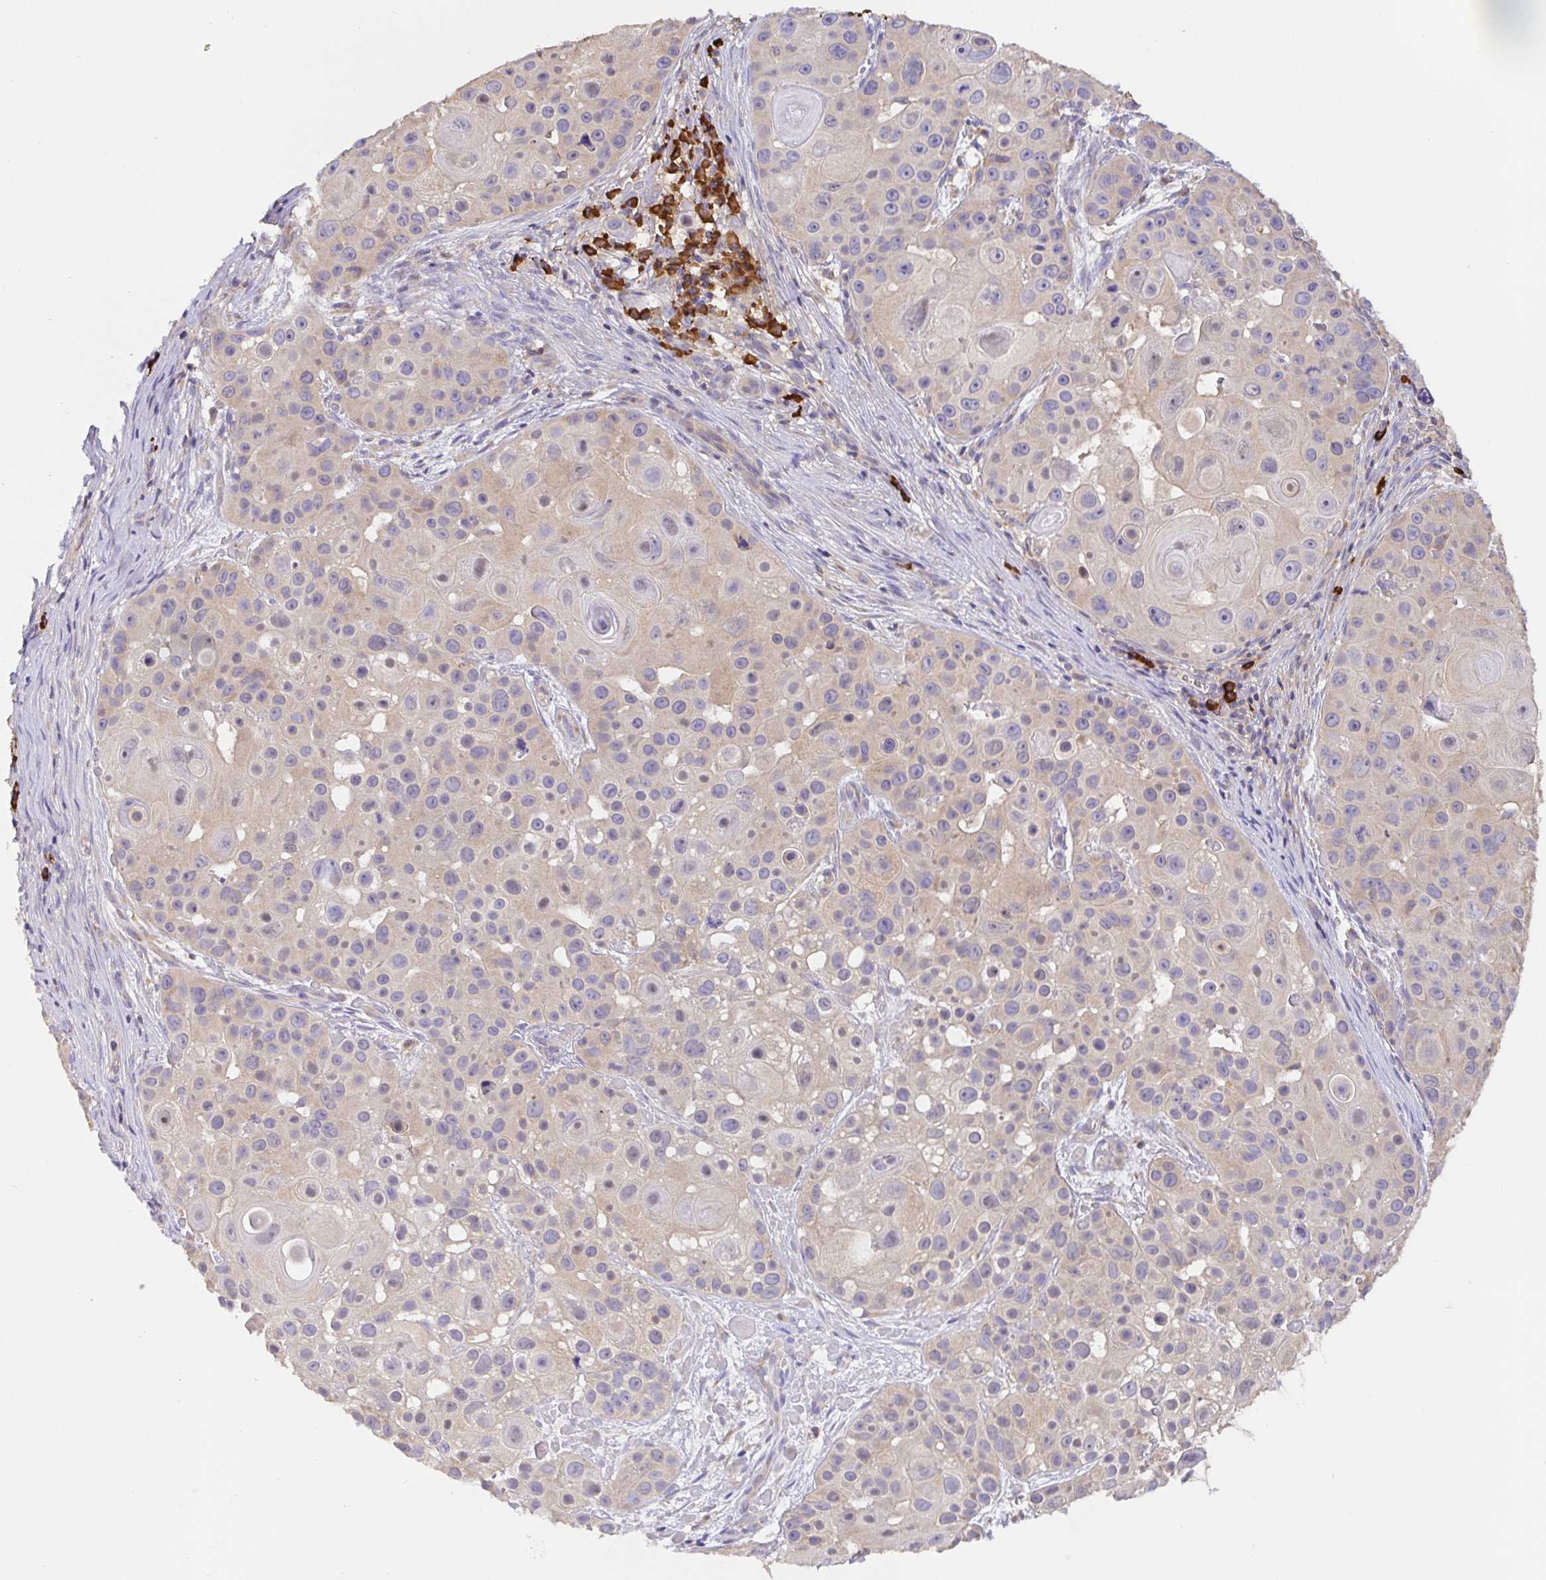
{"staining": {"intensity": "negative", "quantity": "none", "location": "none"}, "tissue": "skin cancer", "cell_type": "Tumor cells", "image_type": "cancer", "snomed": [{"axis": "morphology", "description": "Squamous cell carcinoma, NOS"}, {"axis": "topography", "description": "Skin"}], "caption": "Skin cancer was stained to show a protein in brown. There is no significant staining in tumor cells. (Brightfield microscopy of DAB (3,3'-diaminobenzidine) IHC at high magnification).", "gene": "HAGH", "patient": {"sex": "male", "age": 92}}